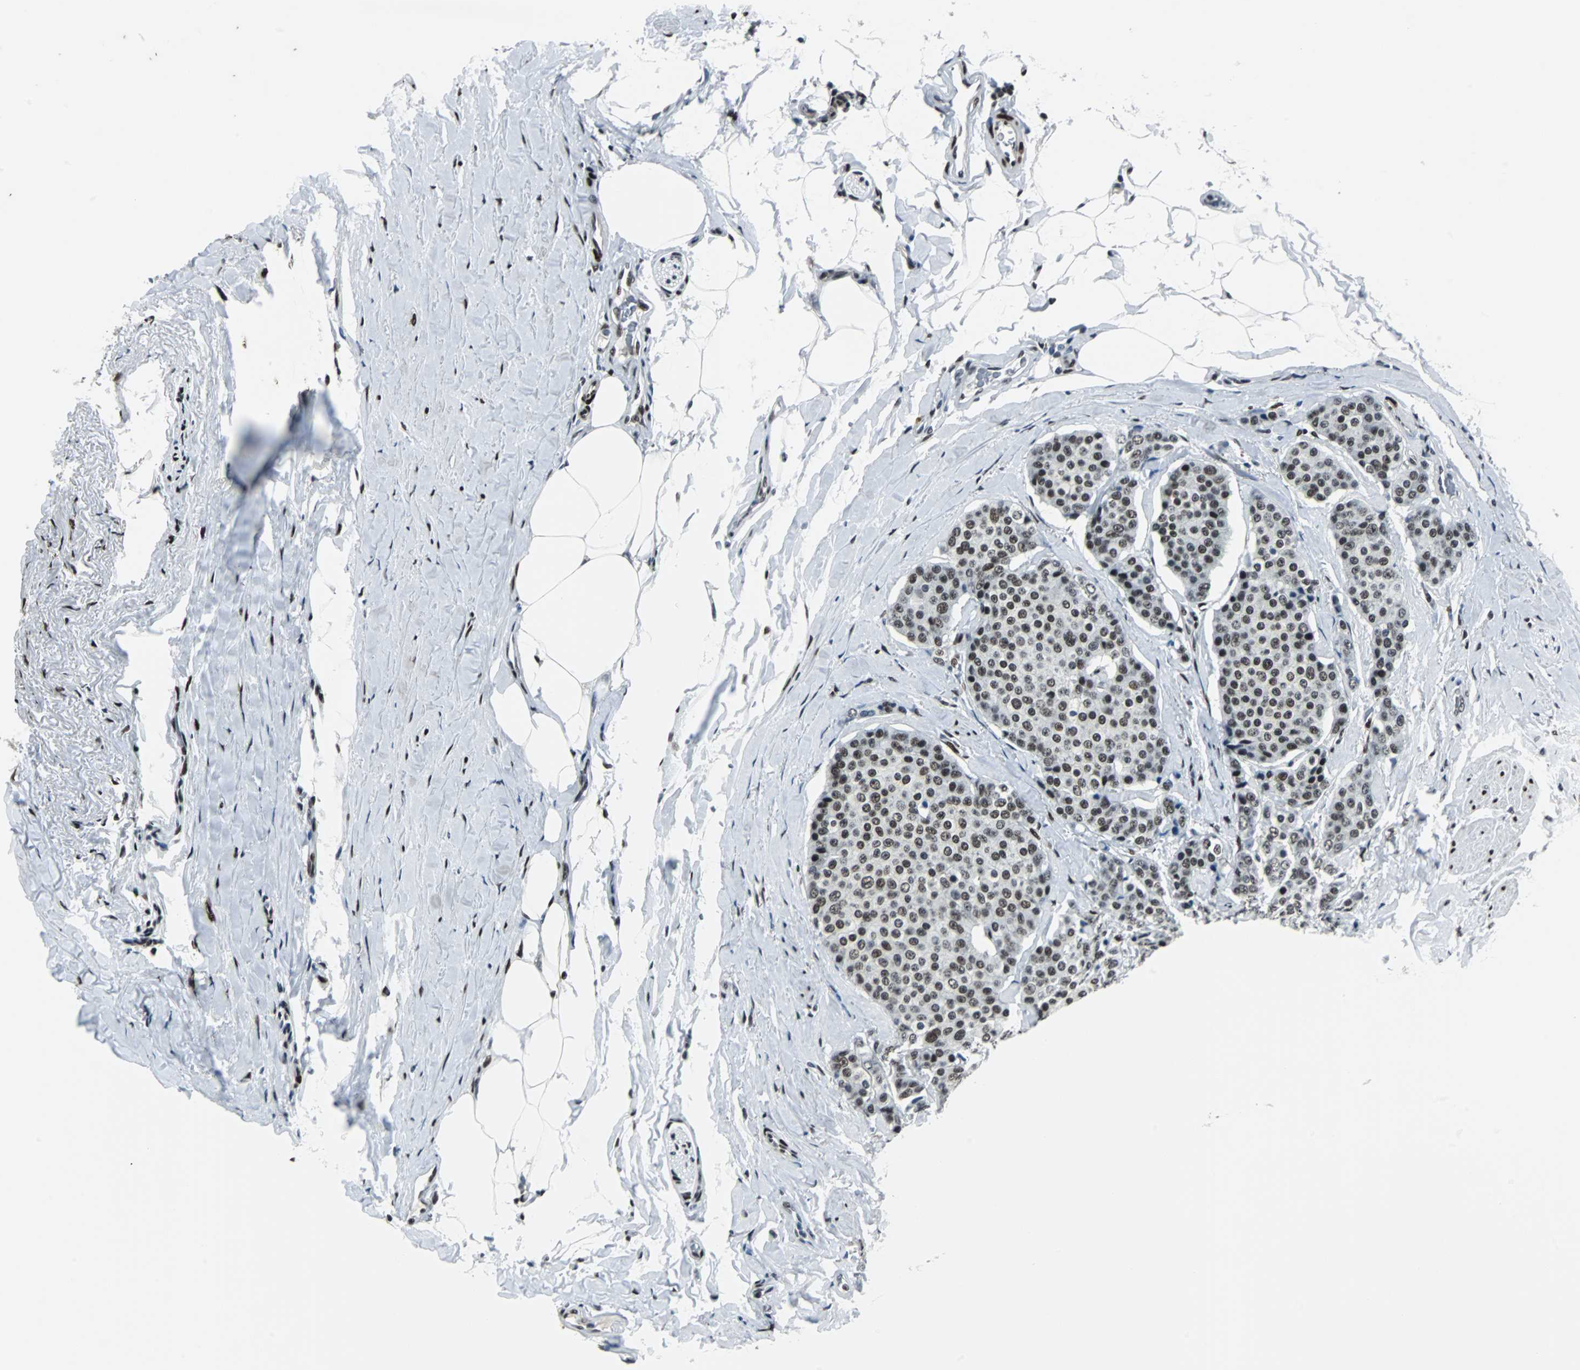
{"staining": {"intensity": "moderate", "quantity": ">75%", "location": "nuclear"}, "tissue": "carcinoid", "cell_type": "Tumor cells", "image_type": "cancer", "snomed": [{"axis": "morphology", "description": "Carcinoid, malignant, NOS"}, {"axis": "topography", "description": "Colon"}], "caption": "A brown stain labels moderate nuclear positivity of a protein in human carcinoid (malignant) tumor cells.", "gene": "MEF2D", "patient": {"sex": "female", "age": 61}}